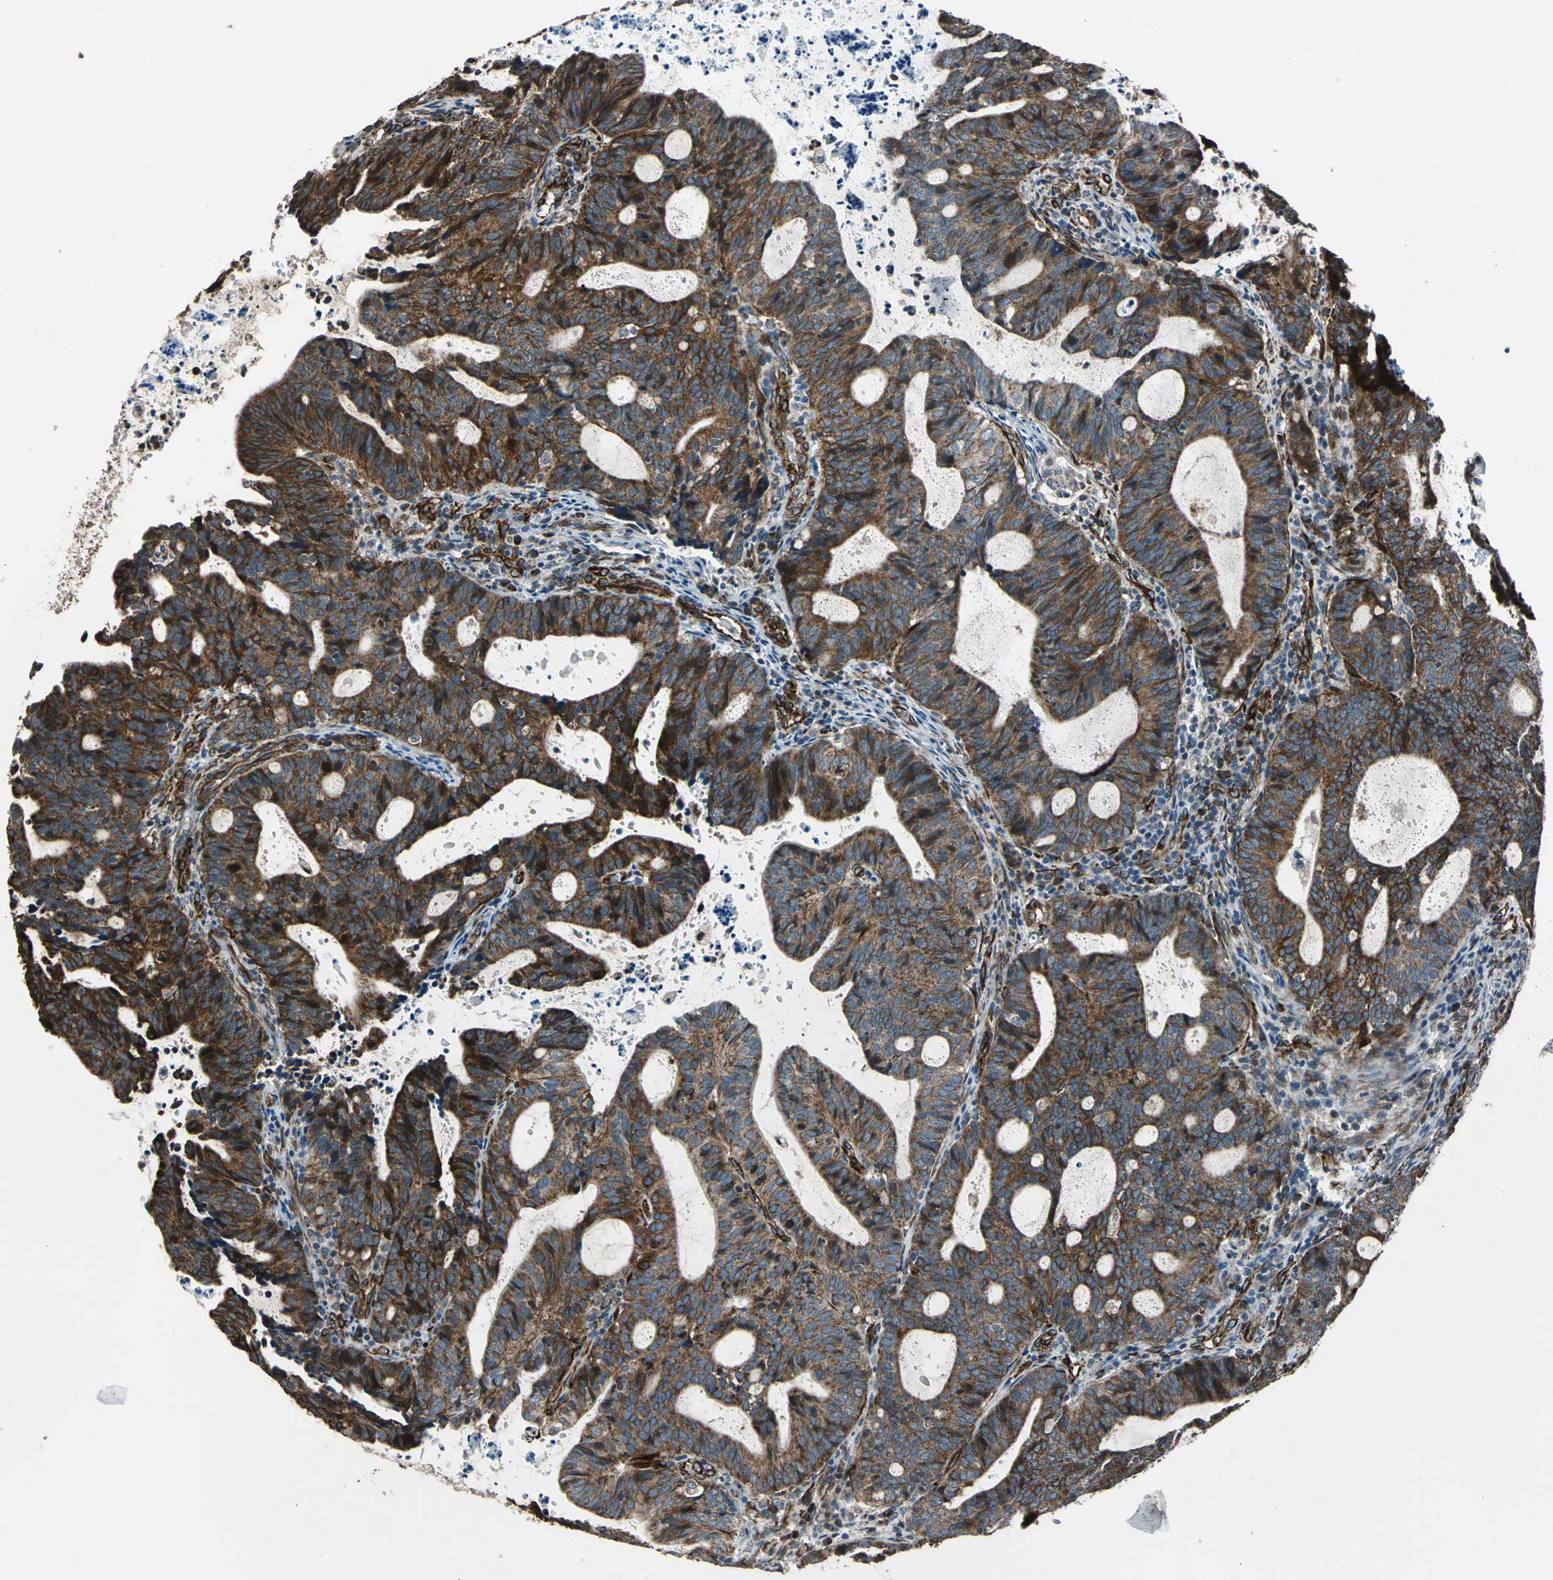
{"staining": {"intensity": "strong", "quantity": ">75%", "location": "cytoplasmic/membranous"}, "tissue": "endometrial cancer", "cell_type": "Tumor cells", "image_type": "cancer", "snomed": [{"axis": "morphology", "description": "Adenocarcinoma, NOS"}, {"axis": "topography", "description": "Uterus"}], "caption": "Strong cytoplasmic/membranous expression for a protein is appreciated in approximately >75% of tumor cells of endometrial adenocarcinoma using IHC.", "gene": "EXD2", "patient": {"sex": "female", "age": 83}}